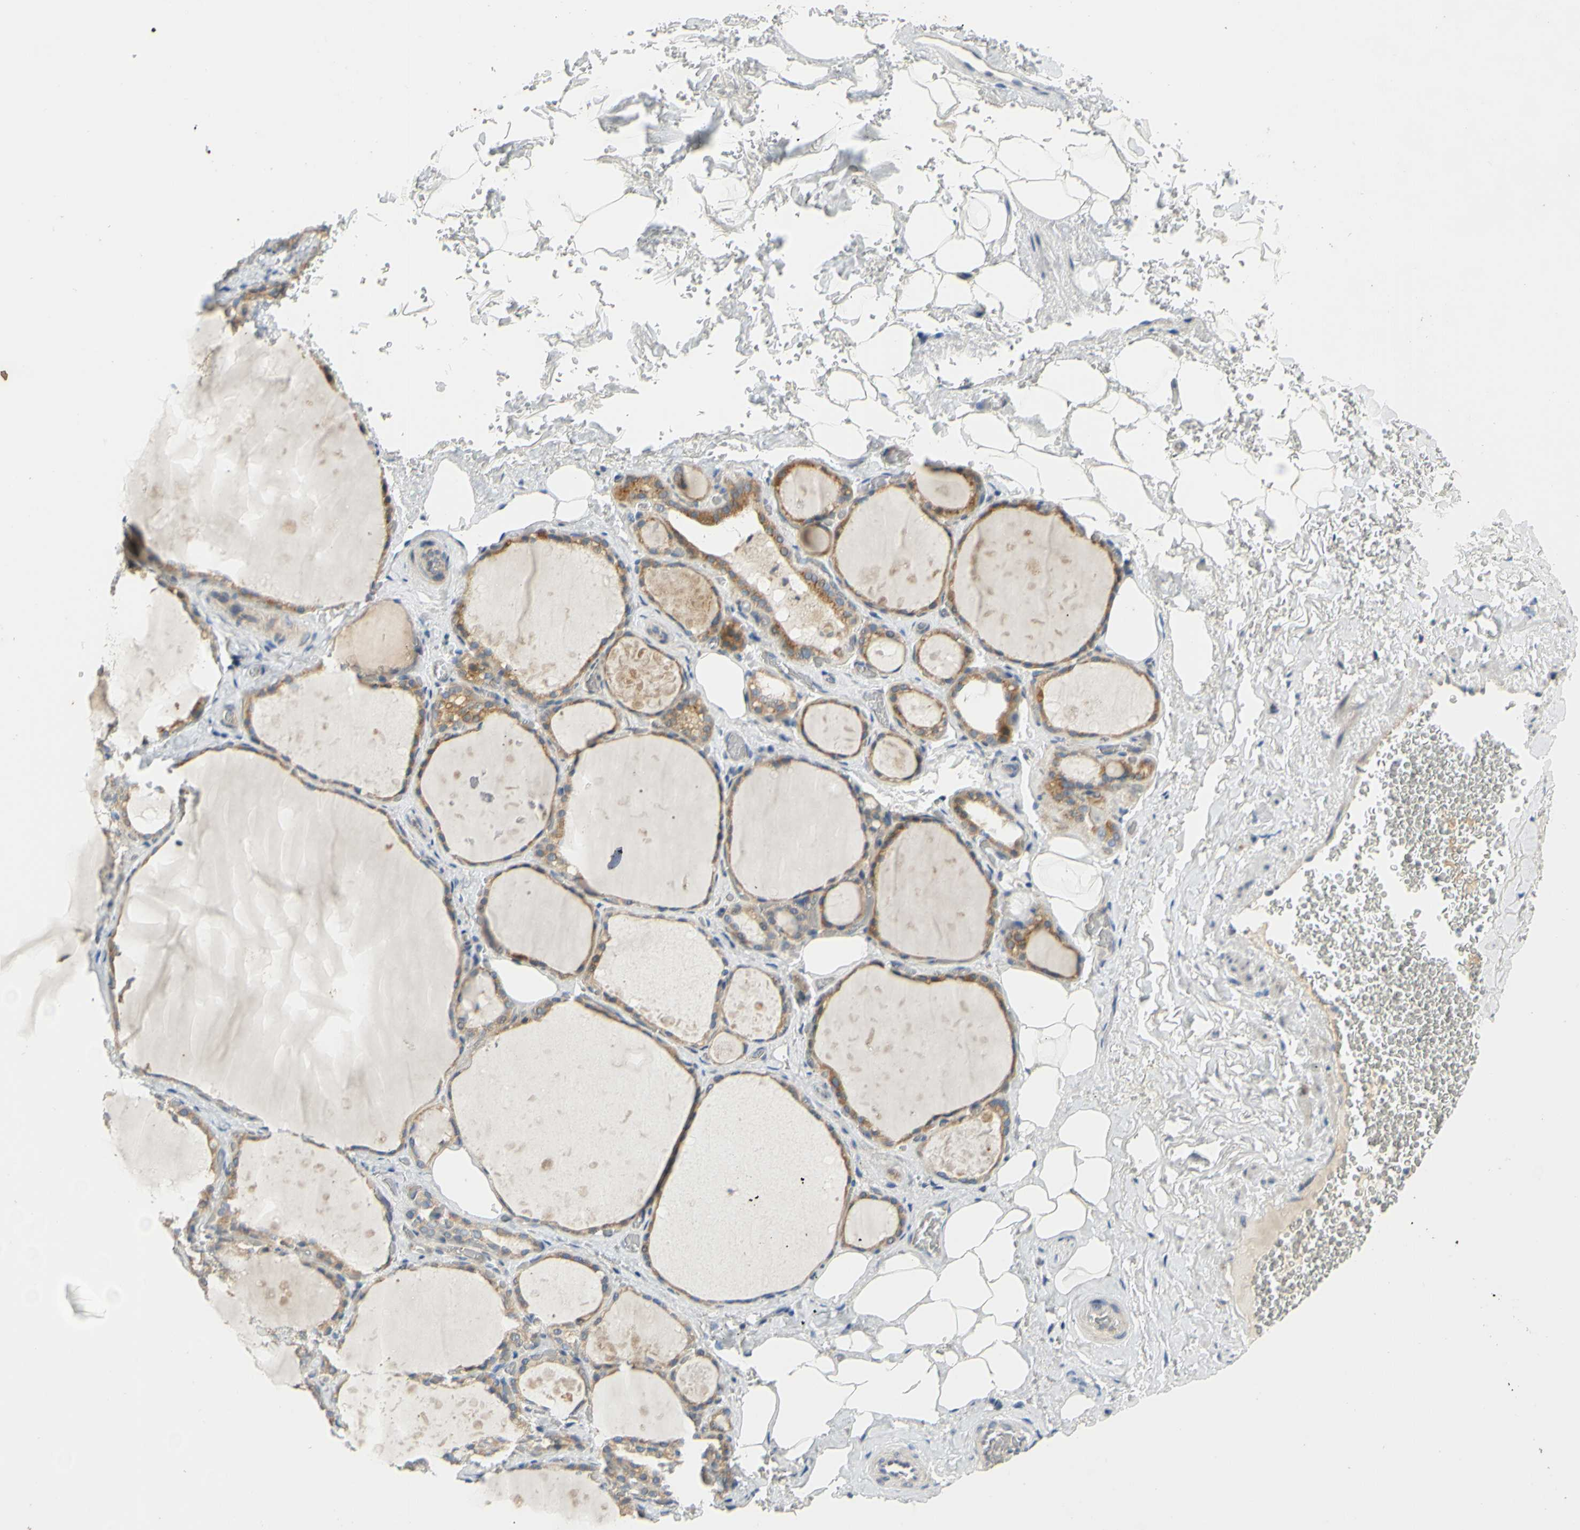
{"staining": {"intensity": "moderate", "quantity": ">75%", "location": "cytoplasmic/membranous"}, "tissue": "thyroid gland", "cell_type": "Glandular cells", "image_type": "normal", "snomed": [{"axis": "morphology", "description": "Normal tissue, NOS"}, {"axis": "topography", "description": "Thyroid gland"}], "caption": "Thyroid gland stained for a protein (brown) reveals moderate cytoplasmic/membranous positive expression in approximately >75% of glandular cells.", "gene": "CCNB2", "patient": {"sex": "male", "age": 61}}